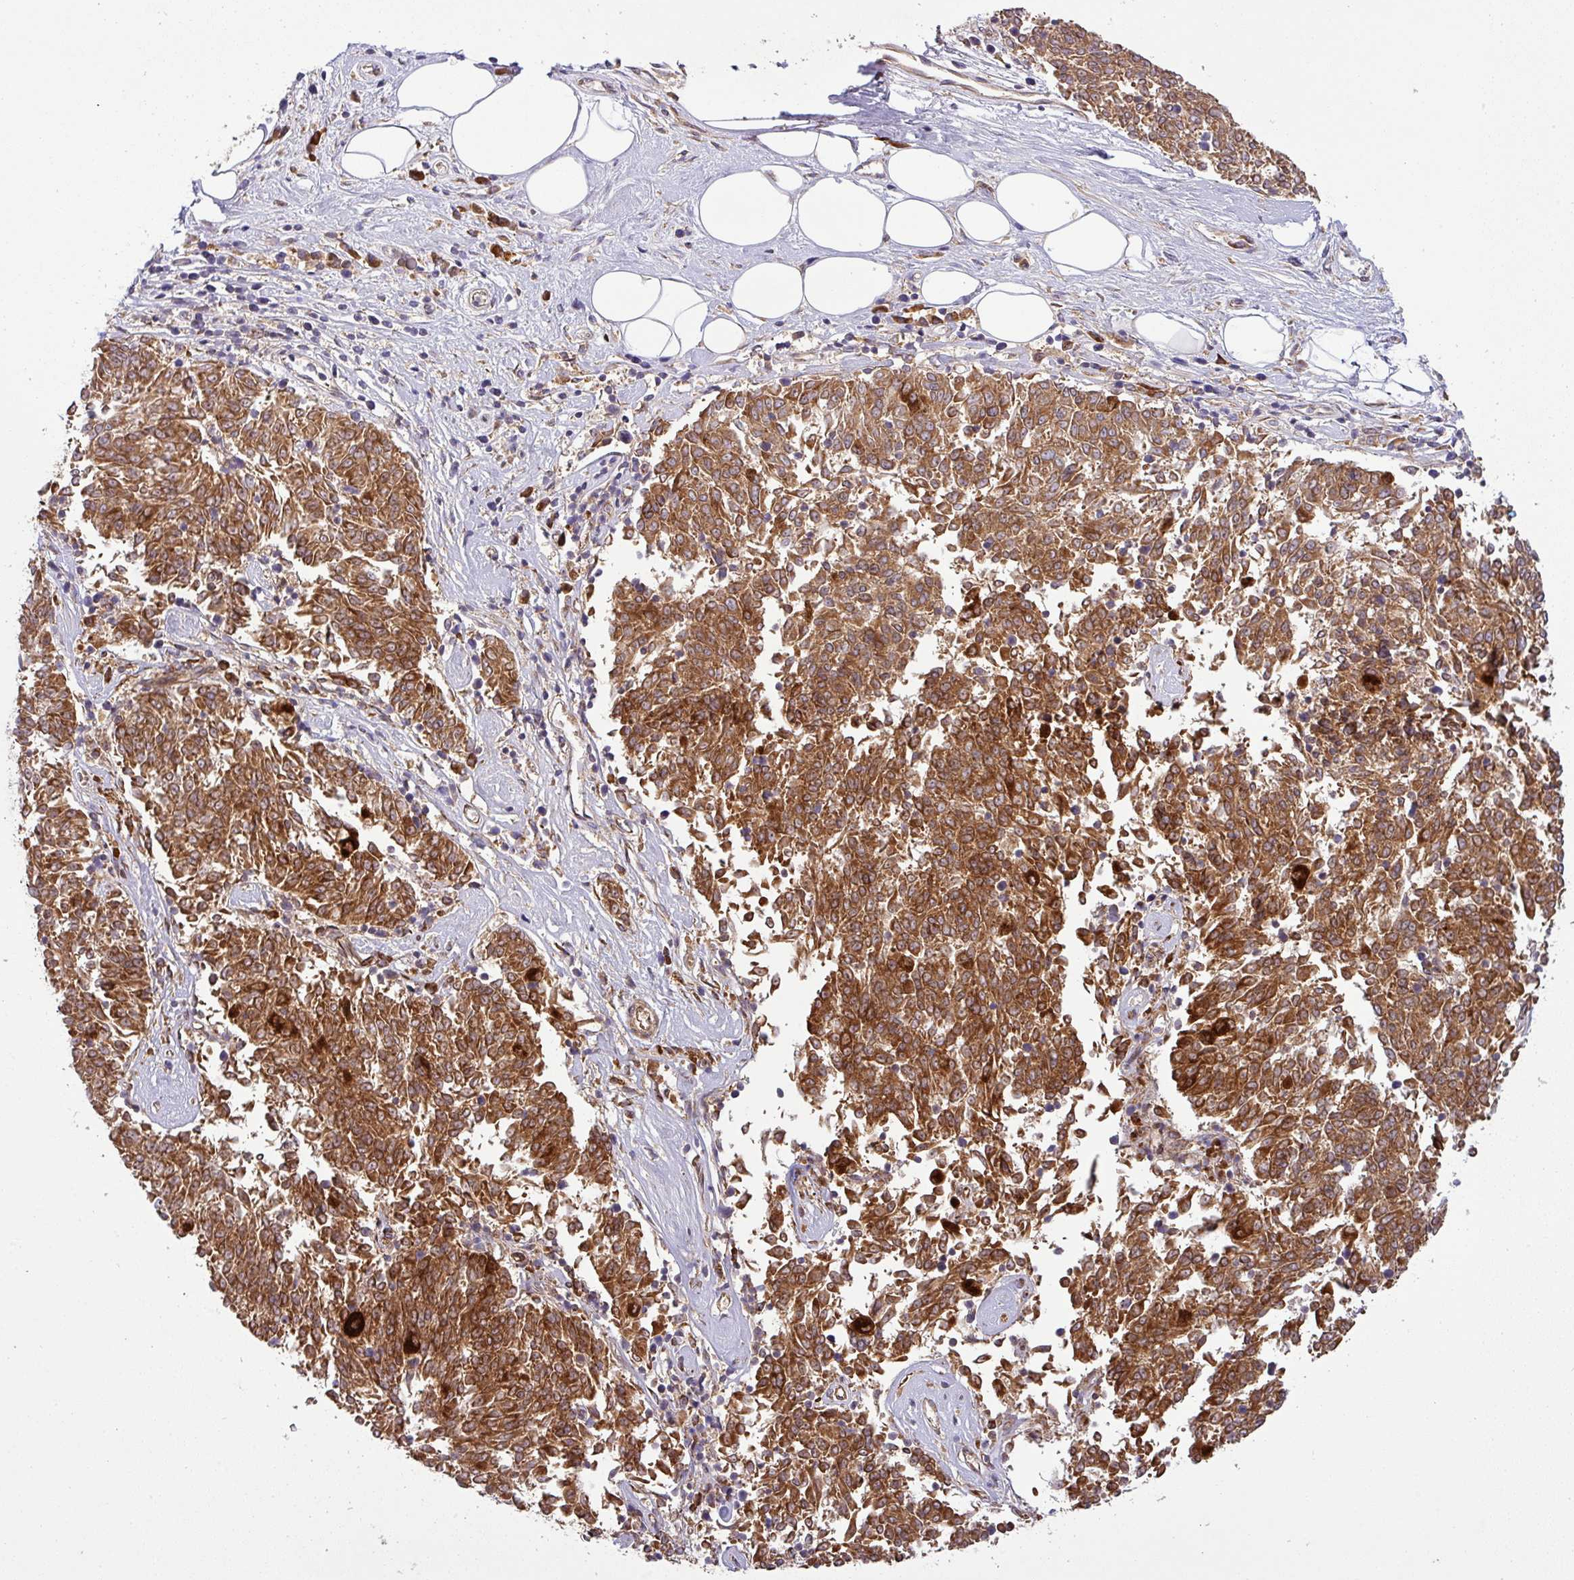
{"staining": {"intensity": "strong", "quantity": ">75%", "location": "cytoplasmic/membranous"}, "tissue": "melanoma", "cell_type": "Tumor cells", "image_type": "cancer", "snomed": [{"axis": "morphology", "description": "Malignant melanoma, NOS"}, {"axis": "topography", "description": "Skin"}], "caption": "Protein expression analysis of melanoma exhibits strong cytoplasmic/membranous positivity in approximately >75% of tumor cells. (IHC, brightfield microscopy, high magnification).", "gene": "ART1", "patient": {"sex": "female", "age": 72}}